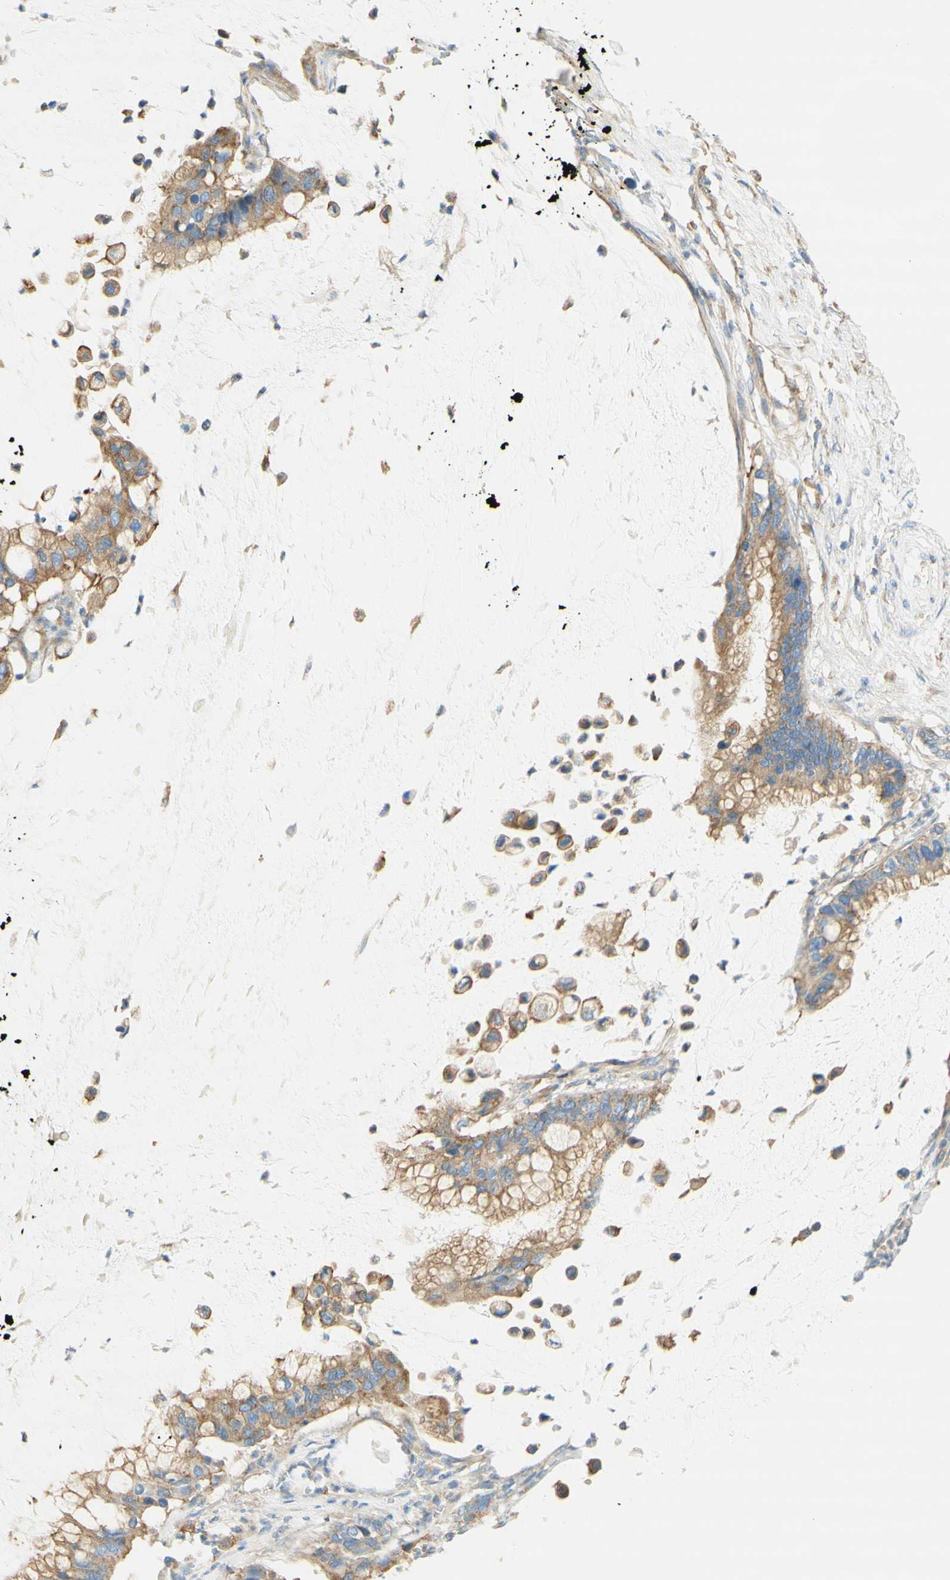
{"staining": {"intensity": "moderate", "quantity": "25%-75%", "location": "cytoplasmic/membranous"}, "tissue": "pancreatic cancer", "cell_type": "Tumor cells", "image_type": "cancer", "snomed": [{"axis": "morphology", "description": "Adenocarcinoma, NOS"}, {"axis": "topography", "description": "Pancreas"}], "caption": "DAB immunohistochemical staining of human pancreatic cancer (adenocarcinoma) shows moderate cytoplasmic/membranous protein positivity in about 25%-75% of tumor cells.", "gene": "CLTC", "patient": {"sex": "male", "age": 41}}